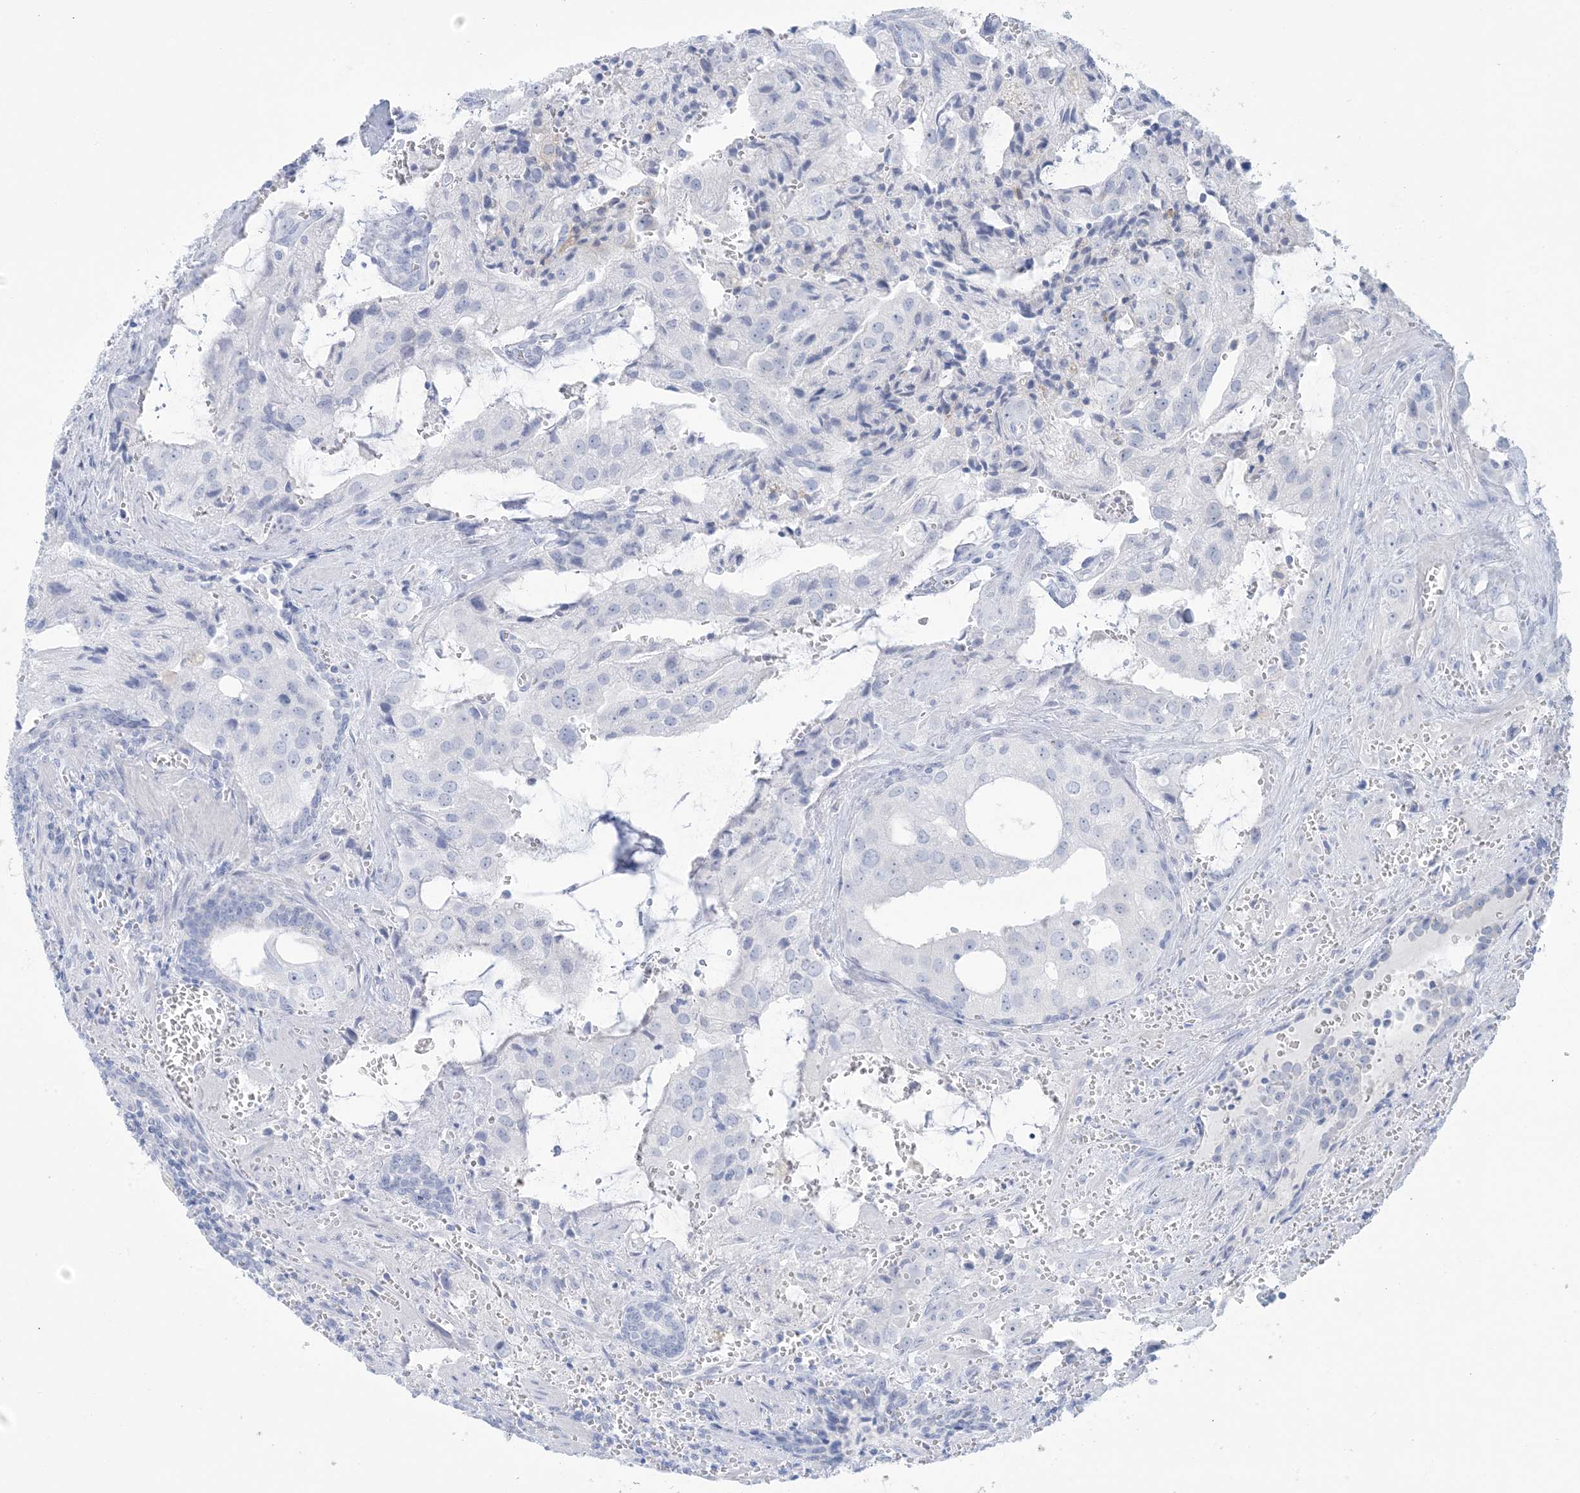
{"staining": {"intensity": "moderate", "quantity": "<25%", "location": "cytoplasmic/membranous"}, "tissue": "prostate cancer", "cell_type": "Tumor cells", "image_type": "cancer", "snomed": [{"axis": "morphology", "description": "Adenocarcinoma, High grade"}, {"axis": "topography", "description": "Prostate"}], "caption": "About <25% of tumor cells in human prostate adenocarcinoma (high-grade) exhibit moderate cytoplasmic/membranous protein expression as visualized by brown immunohistochemical staining.", "gene": "AGXT", "patient": {"sex": "male", "age": 68}}